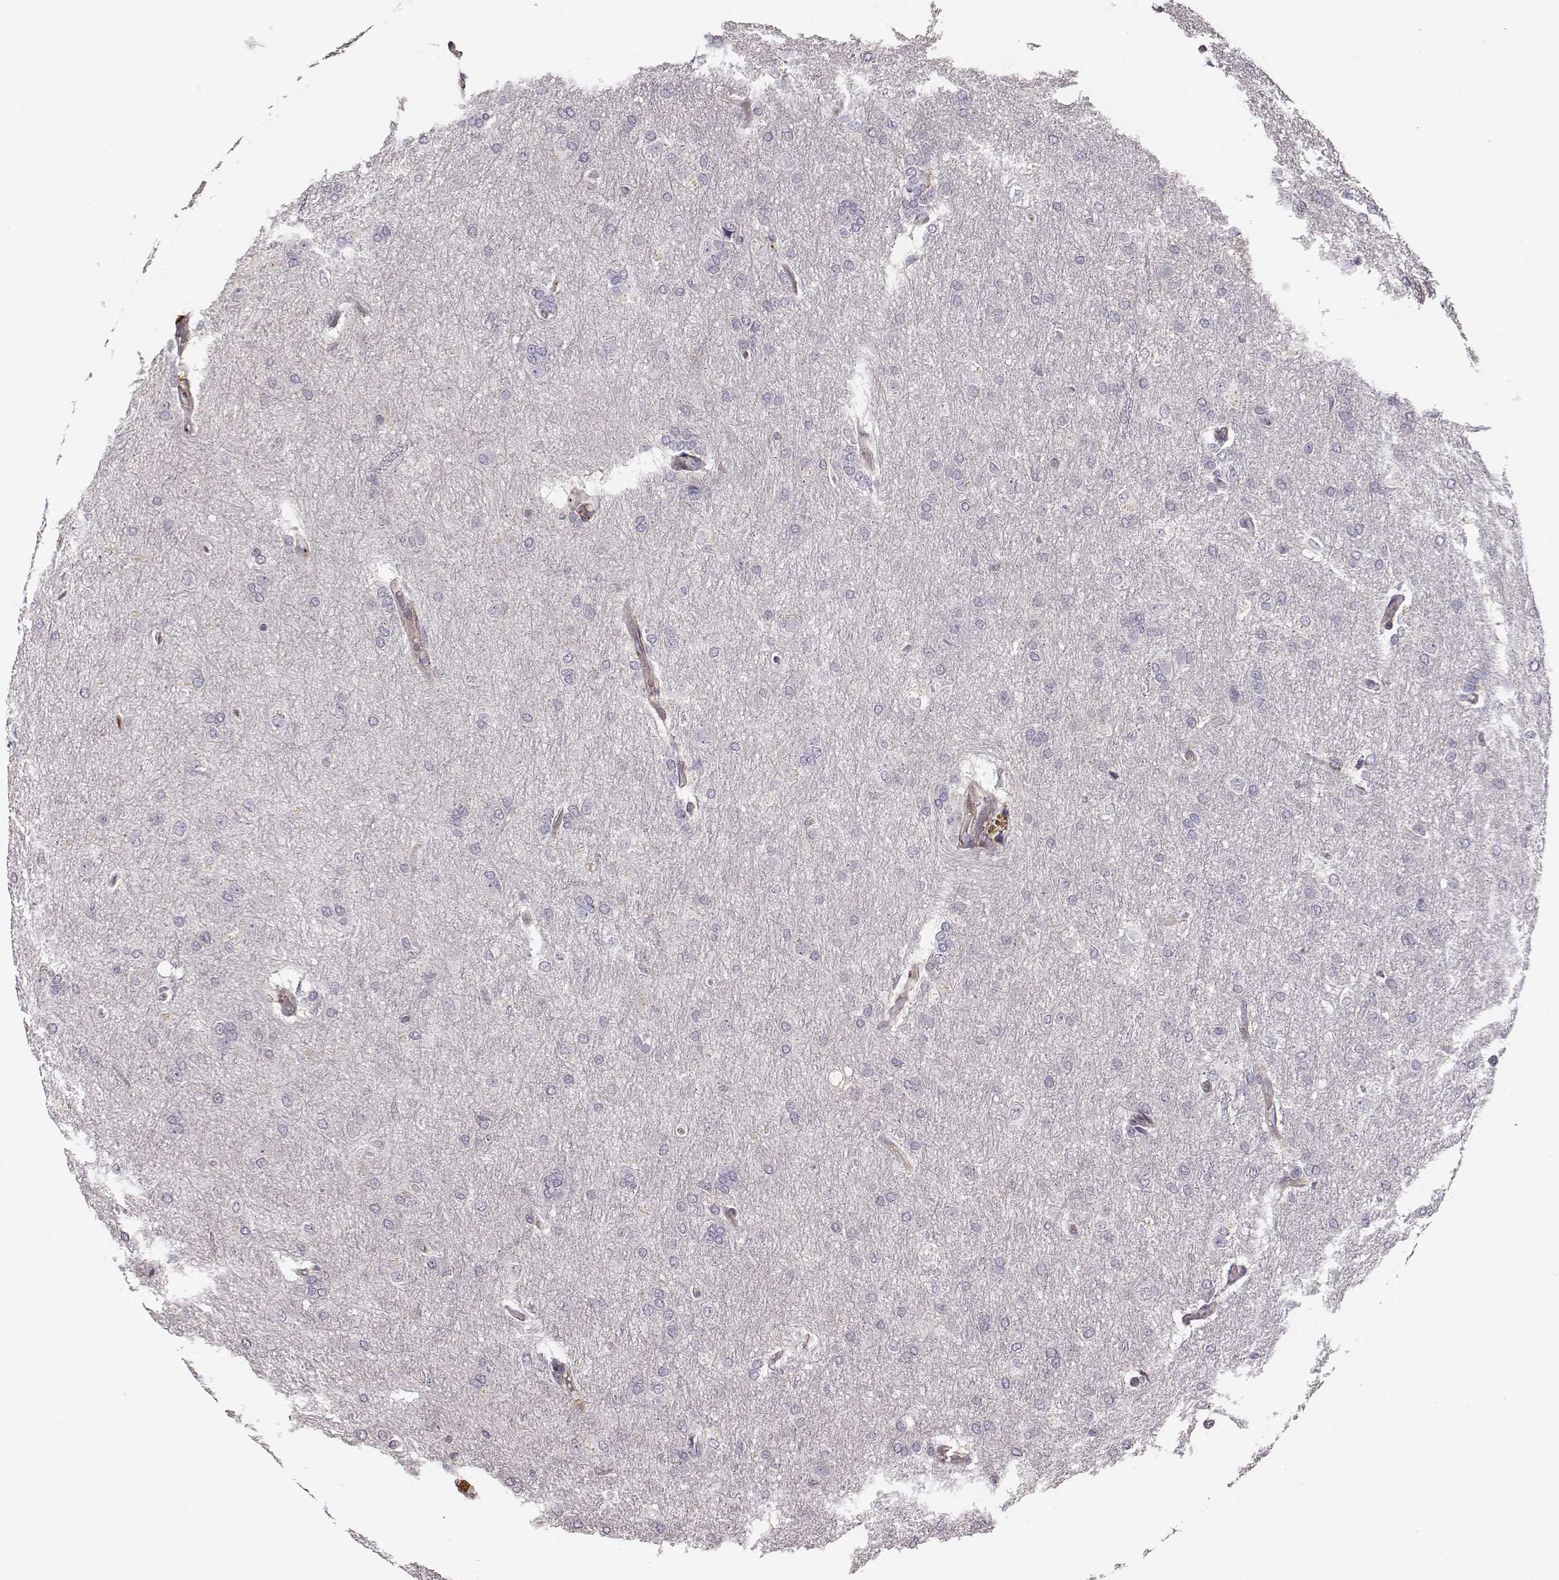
{"staining": {"intensity": "negative", "quantity": "none", "location": "none"}, "tissue": "glioma", "cell_type": "Tumor cells", "image_type": "cancer", "snomed": [{"axis": "morphology", "description": "Glioma, malignant, High grade"}, {"axis": "topography", "description": "Brain"}], "caption": "Protein analysis of malignant glioma (high-grade) demonstrates no significant expression in tumor cells.", "gene": "ZYX", "patient": {"sex": "male", "age": 68}}